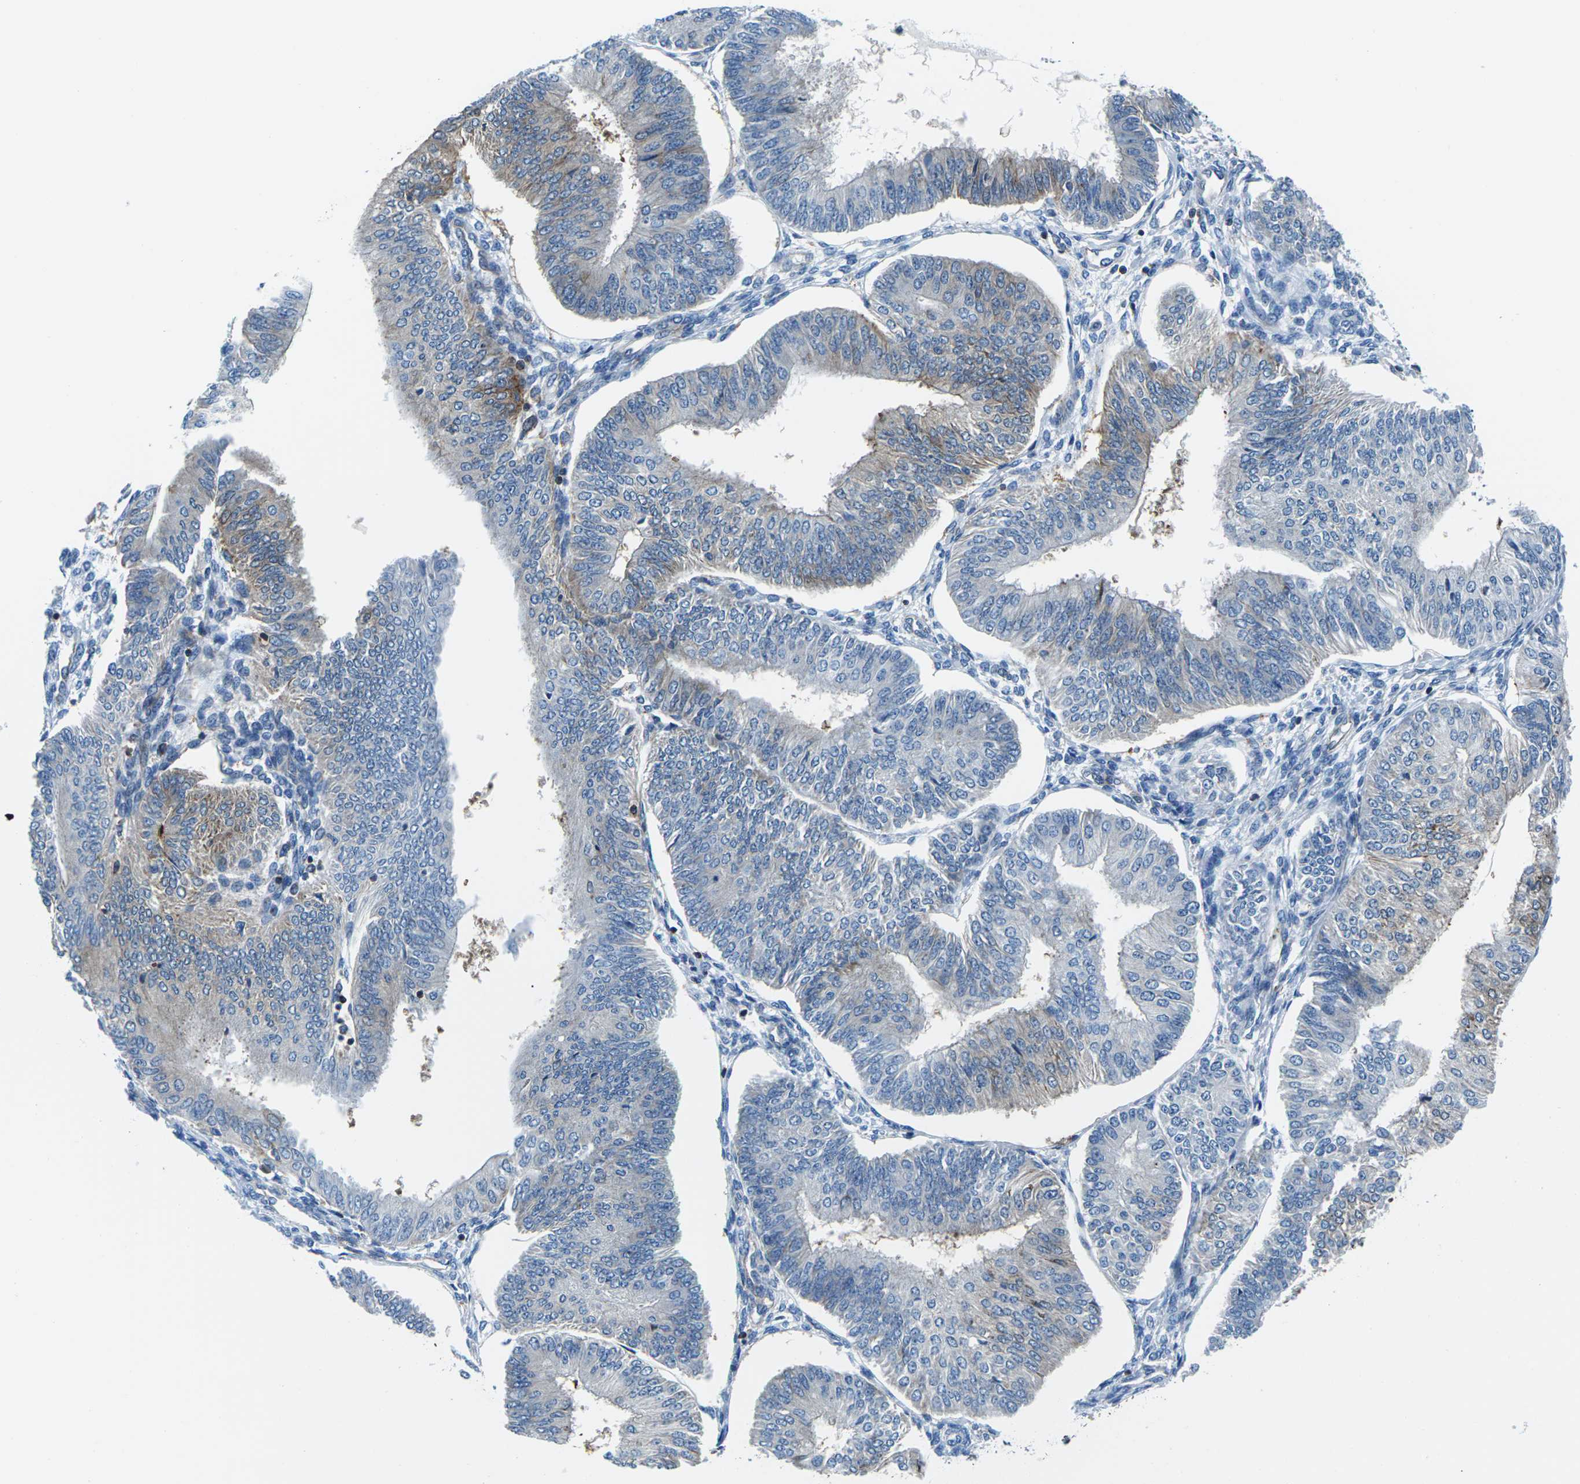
{"staining": {"intensity": "weak", "quantity": "<25%", "location": "cytoplasmic/membranous"}, "tissue": "endometrial cancer", "cell_type": "Tumor cells", "image_type": "cancer", "snomed": [{"axis": "morphology", "description": "Adenocarcinoma, NOS"}, {"axis": "topography", "description": "Endometrium"}], "caption": "This is a image of immunohistochemistry staining of endometrial adenocarcinoma, which shows no staining in tumor cells.", "gene": "SOCS4", "patient": {"sex": "female", "age": 58}}